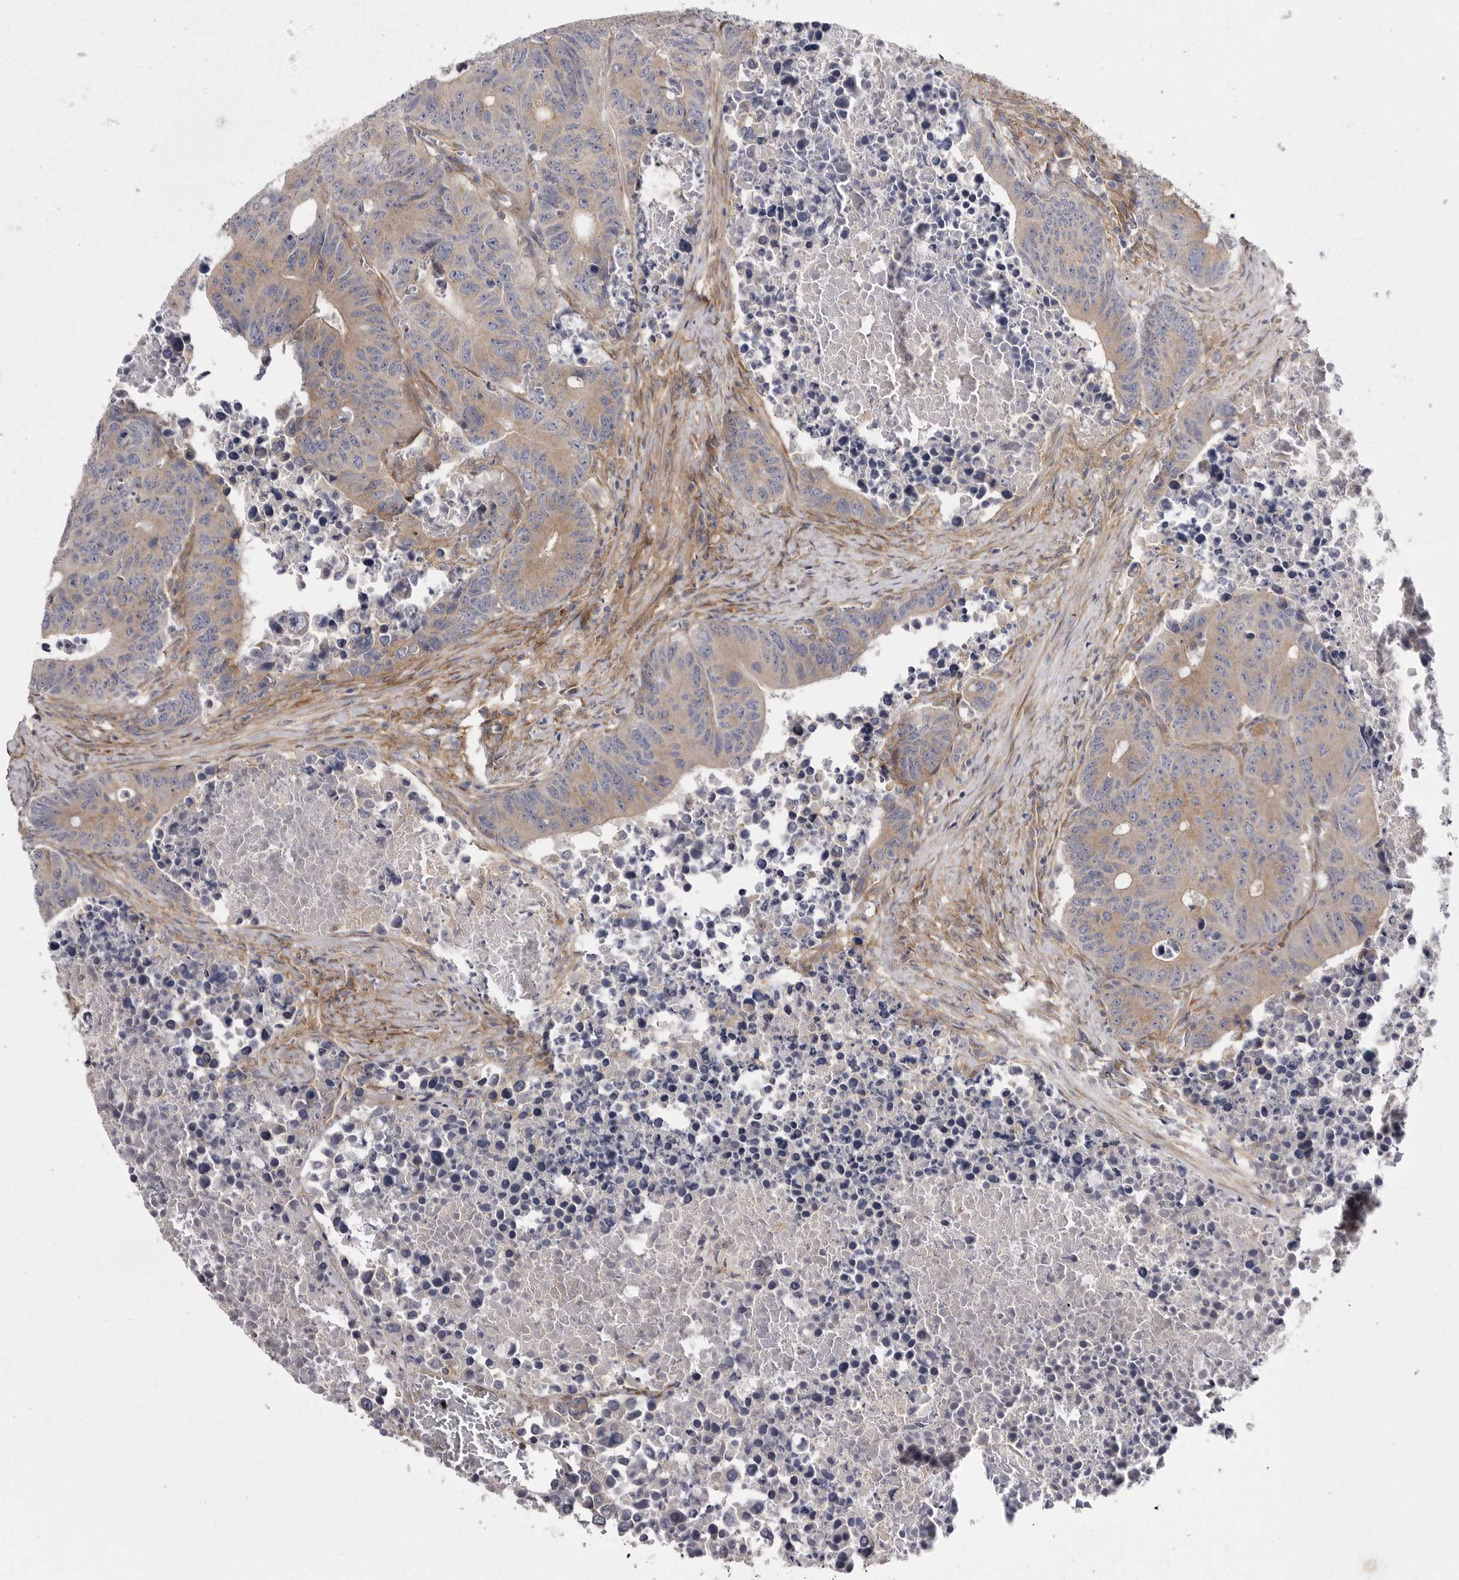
{"staining": {"intensity": "weak", "quantity": "25%-75%", "location": "cytoplasmic/membranous"}, "tissue": "colorectal cancer", "cell_type": "Tumor cells", "image_type": "cancer", "snomed": [{"axis": "morphology", "description": "Adenocarcinoma, NOS"}, {"axis": "topography", "description": "Colon"}], "caption": "Immunohistochemistry (IHC) (DAB (3,3'-diaminobenzidine)) staining of colorectal cancer (adenocarcinoma) demonstrates weak cytoplasmic/membranous protein expression in about 25%-75% of tumor cells.", "gene": "OSBPL9", "patient": {"sex": "male", "age": 87}}